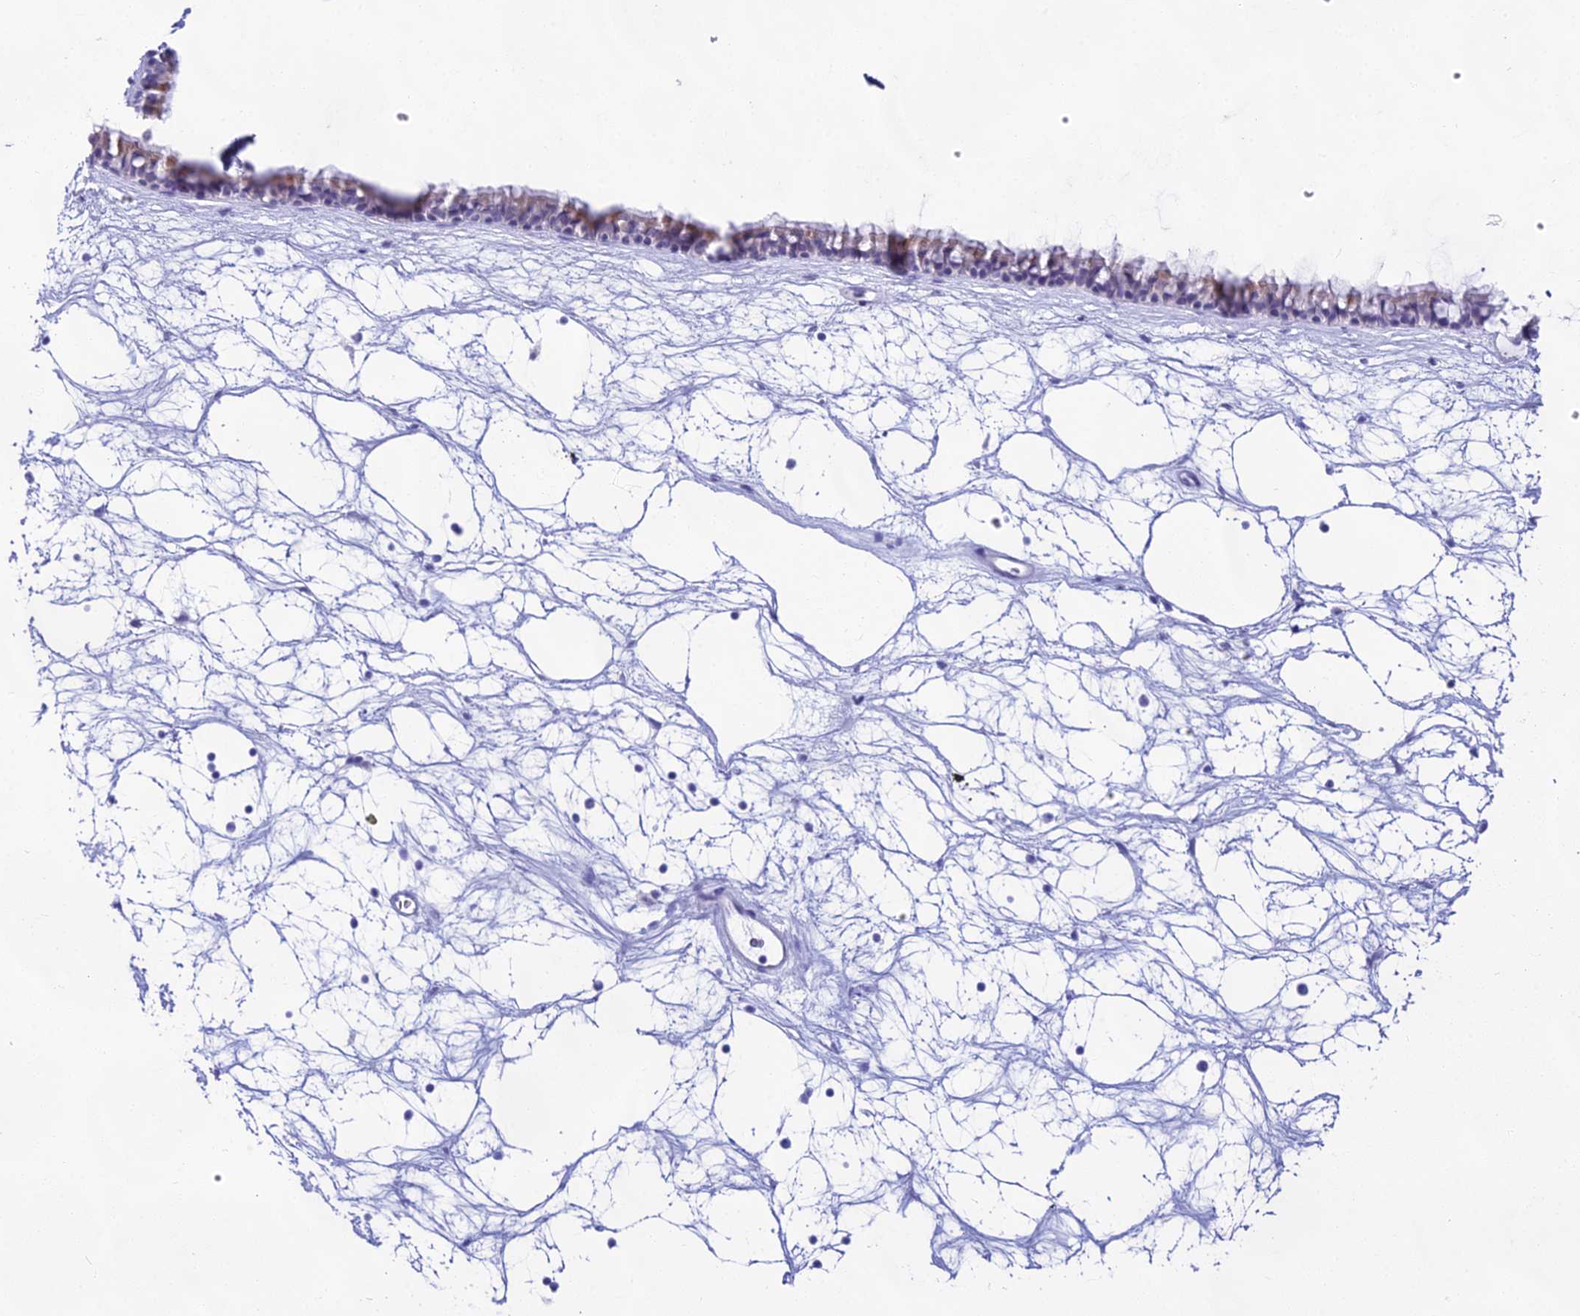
{"staining": {"intensity": "moderate", "quantity": "25%-75%", "location": "cytoplasmic/membranous"}, "tissue": "nasopharynx", "cell_type": "Respiratory epithelial cells", "image_type": "normal", "snomed": [{"axis": "morphology", "description": "Normal tissue, NOS"}, {"axis": "topography", "description": "Nasopharynx"}], "caption": "This micrograph shows IHC staining of normal human nasopharynx, with medium moderate cytoplasmic/membranous expression in approximately 25%-75% of respiratory epithelial cells.", "gene": "CGB1", "patient": {"sex": "male", "age": 64}}